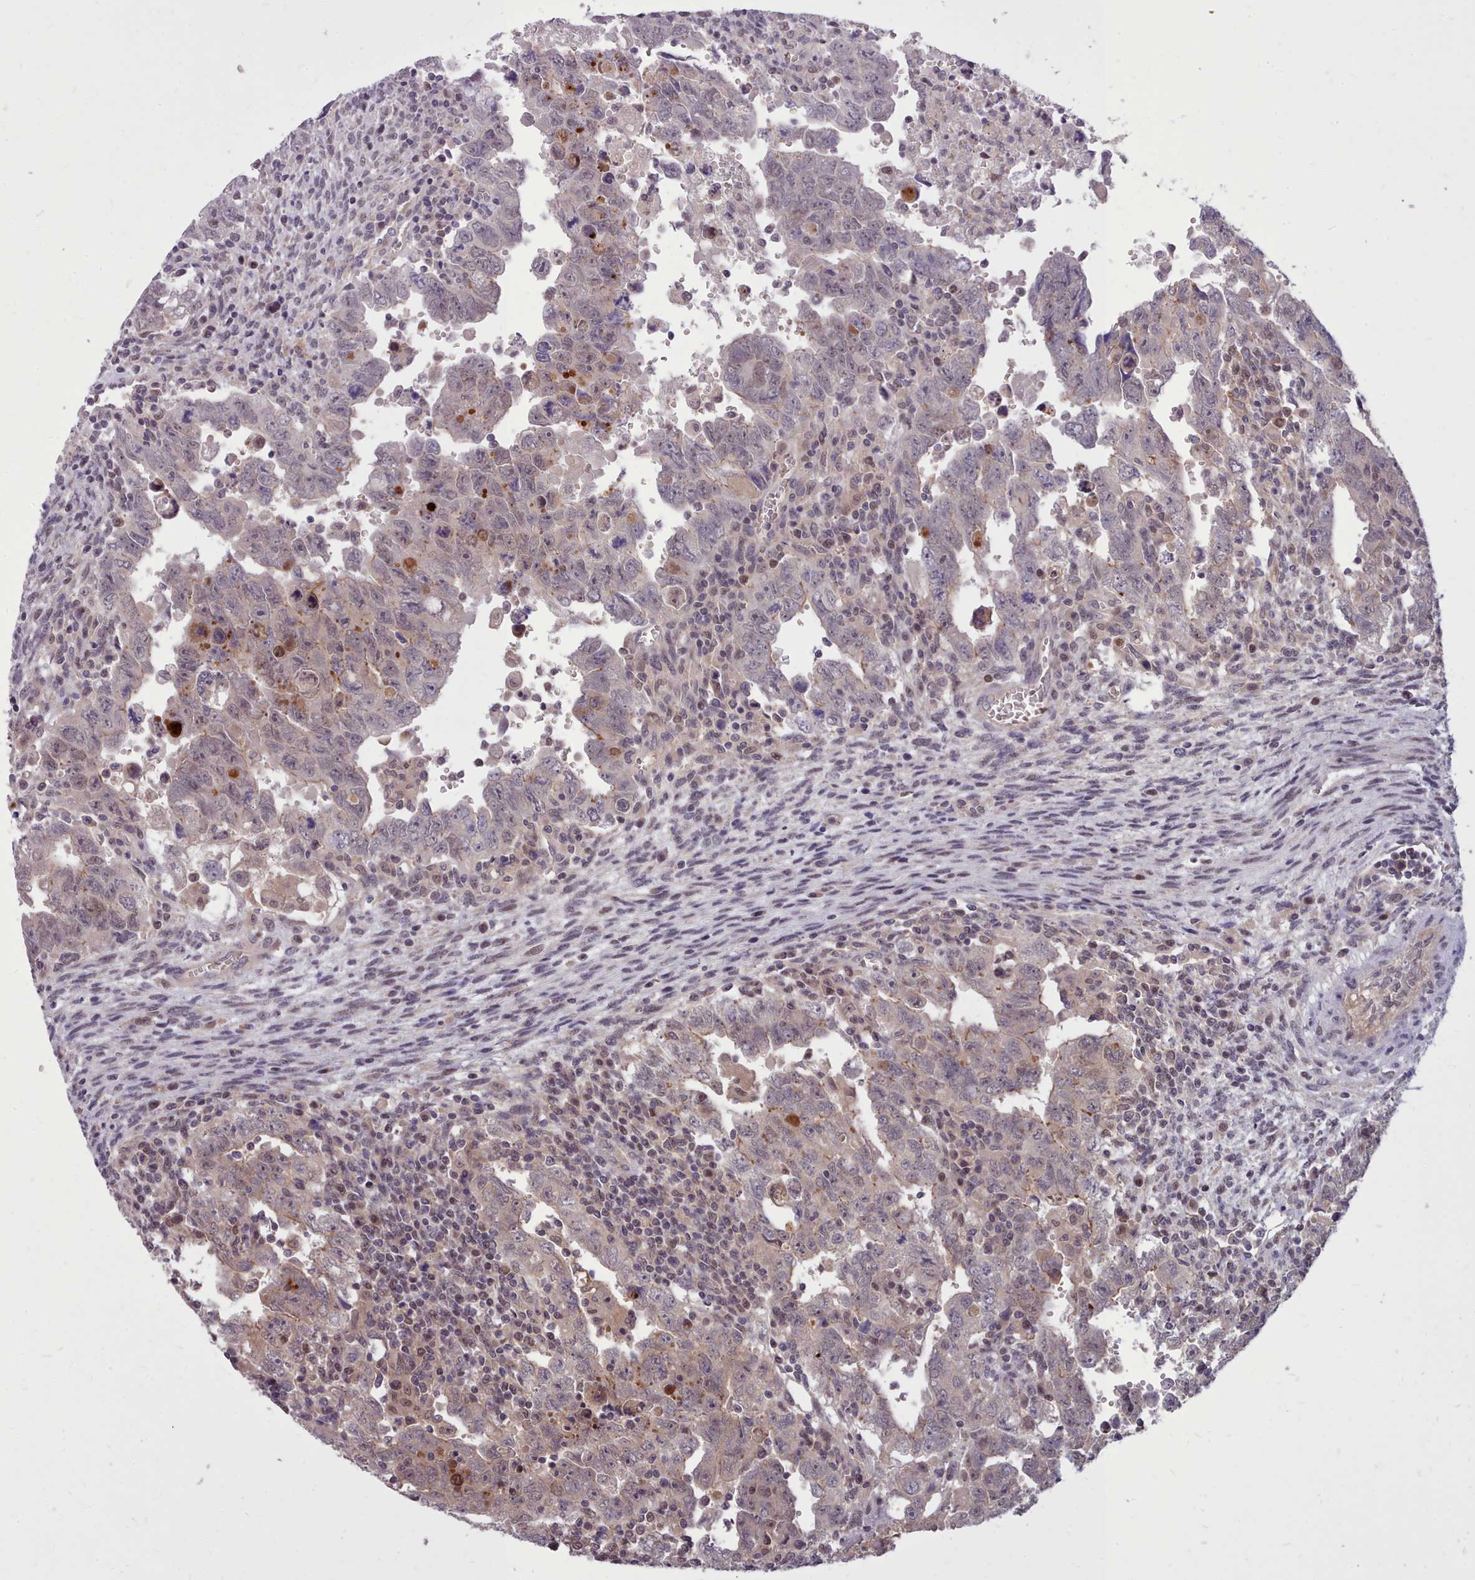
{"staining": {"intensity": "moderate", "quantity": "<25%", "location": "cytoplasmic/membranous"}, "tissue": "testis cancer", "cell_type": "Tumor cells", "image_type": "cancer", "snomed": [{"axis": "morphology", "description": "Carcinoma, Embryonal, NOS"}, {"axis": "topography", "description": "Testis"}], "caption": "Immunohistochemistry (IHC) image of human embryonal carcinoma (testis) stained for a protein (brown), which exhibits low levels of moderate cytoplasmic/membranous positivity in approximately <25% of tumor cells.", "gene": "AHCY", "patient": {"sex": "male", "age": 28}}